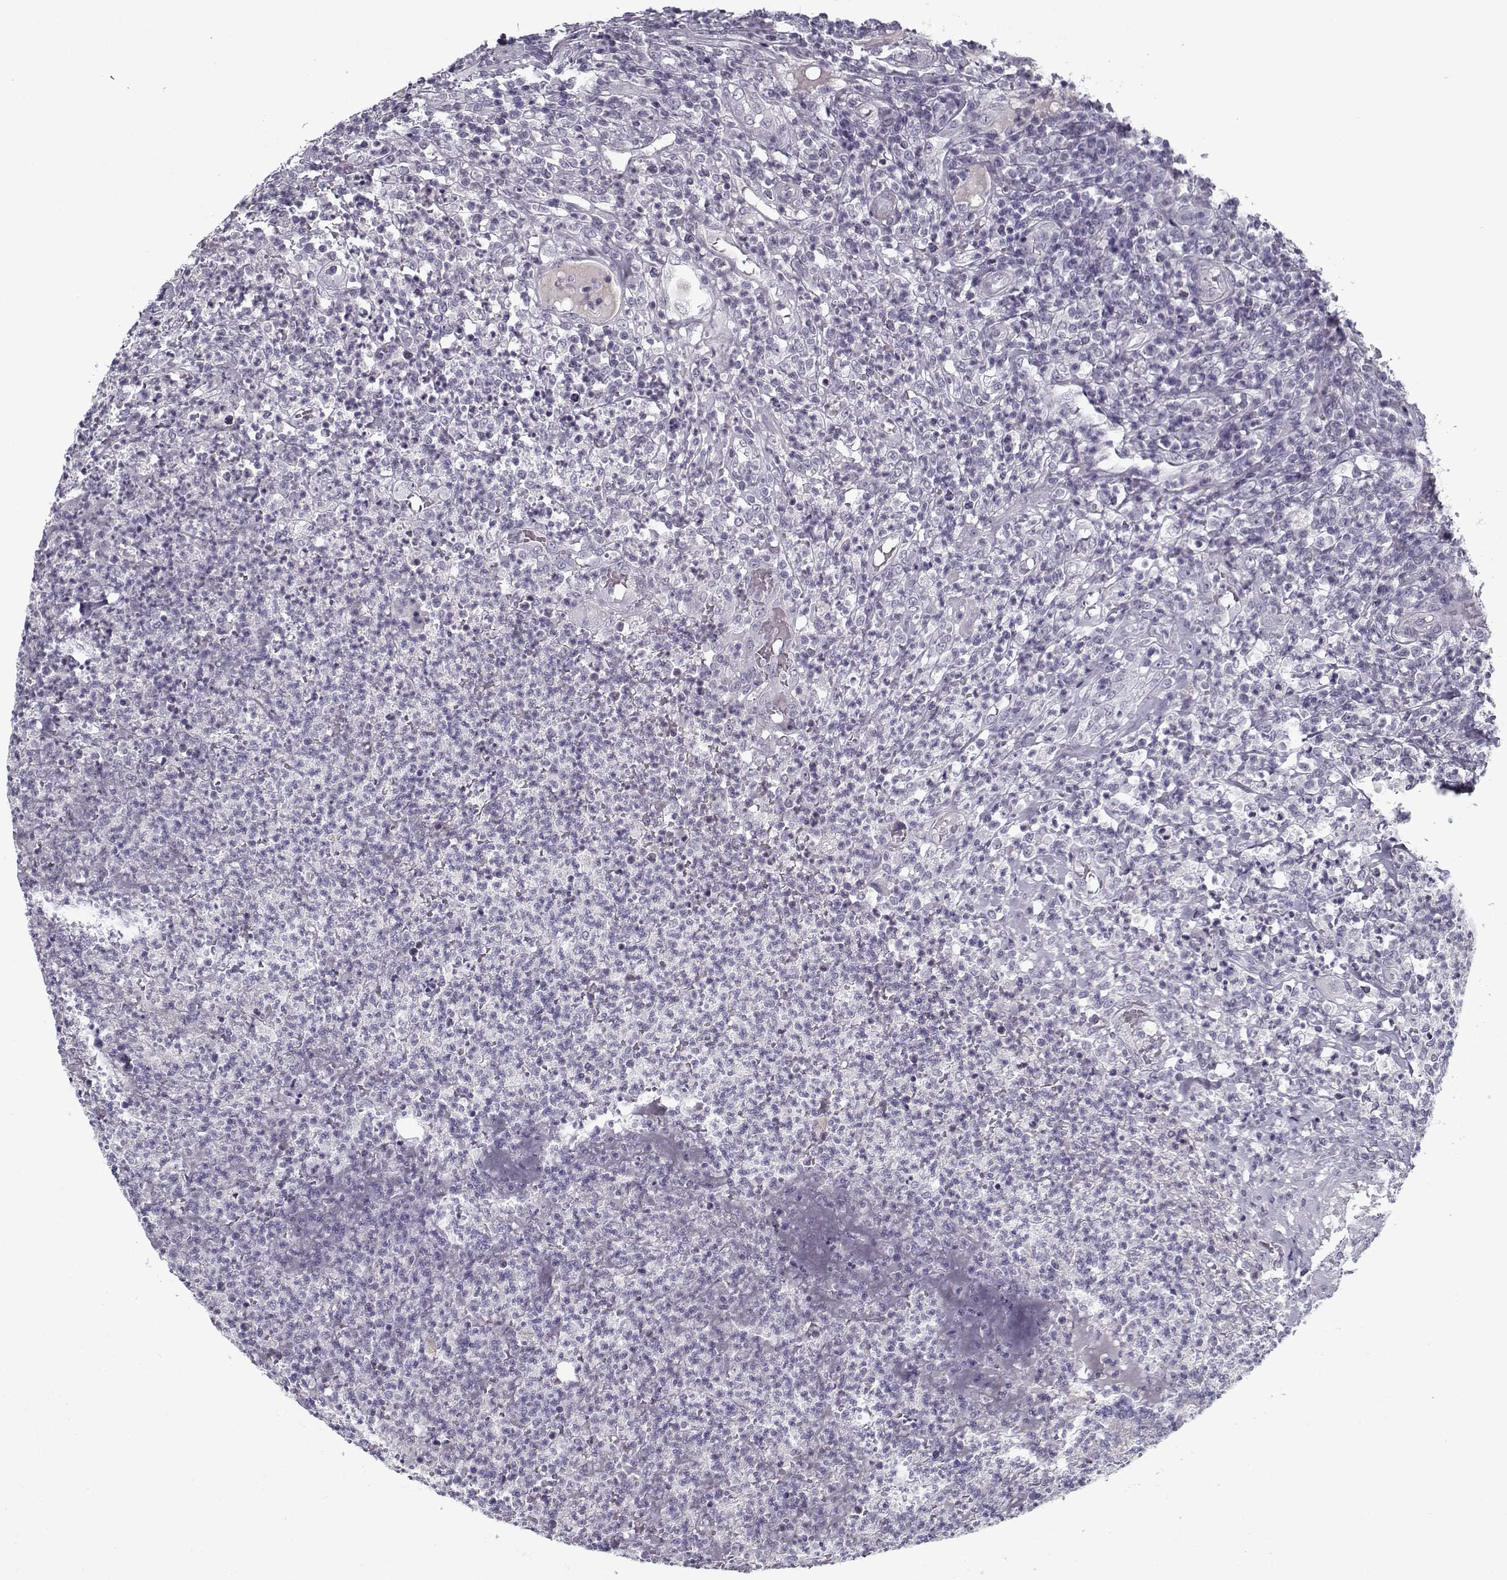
{"staining": {"intensity": "negative", "quantity": "none", "location": "none"}, "tissue": "appendix", "cell_type": "Glandular cells", "image_type": "normal", "snomed": [{"axis": "morphology", "description": "Normal tissue, NOS"}, {"axis": "morphology", "description": "Inflammation, NOS"}, {"axis": "topography", "description": "Appendix"}], "caption": "High magnification brightfield microscopy of unremarkable appendix stained with DAB (3,3'-diaminobenzidine) (brown) and counterstained with hematoxylin (blue): glandular cells show no significant positivity. Nuclei are stained in blue.", "gene": "SPACA9", "patient": {"sex": "male", "age": 16}}